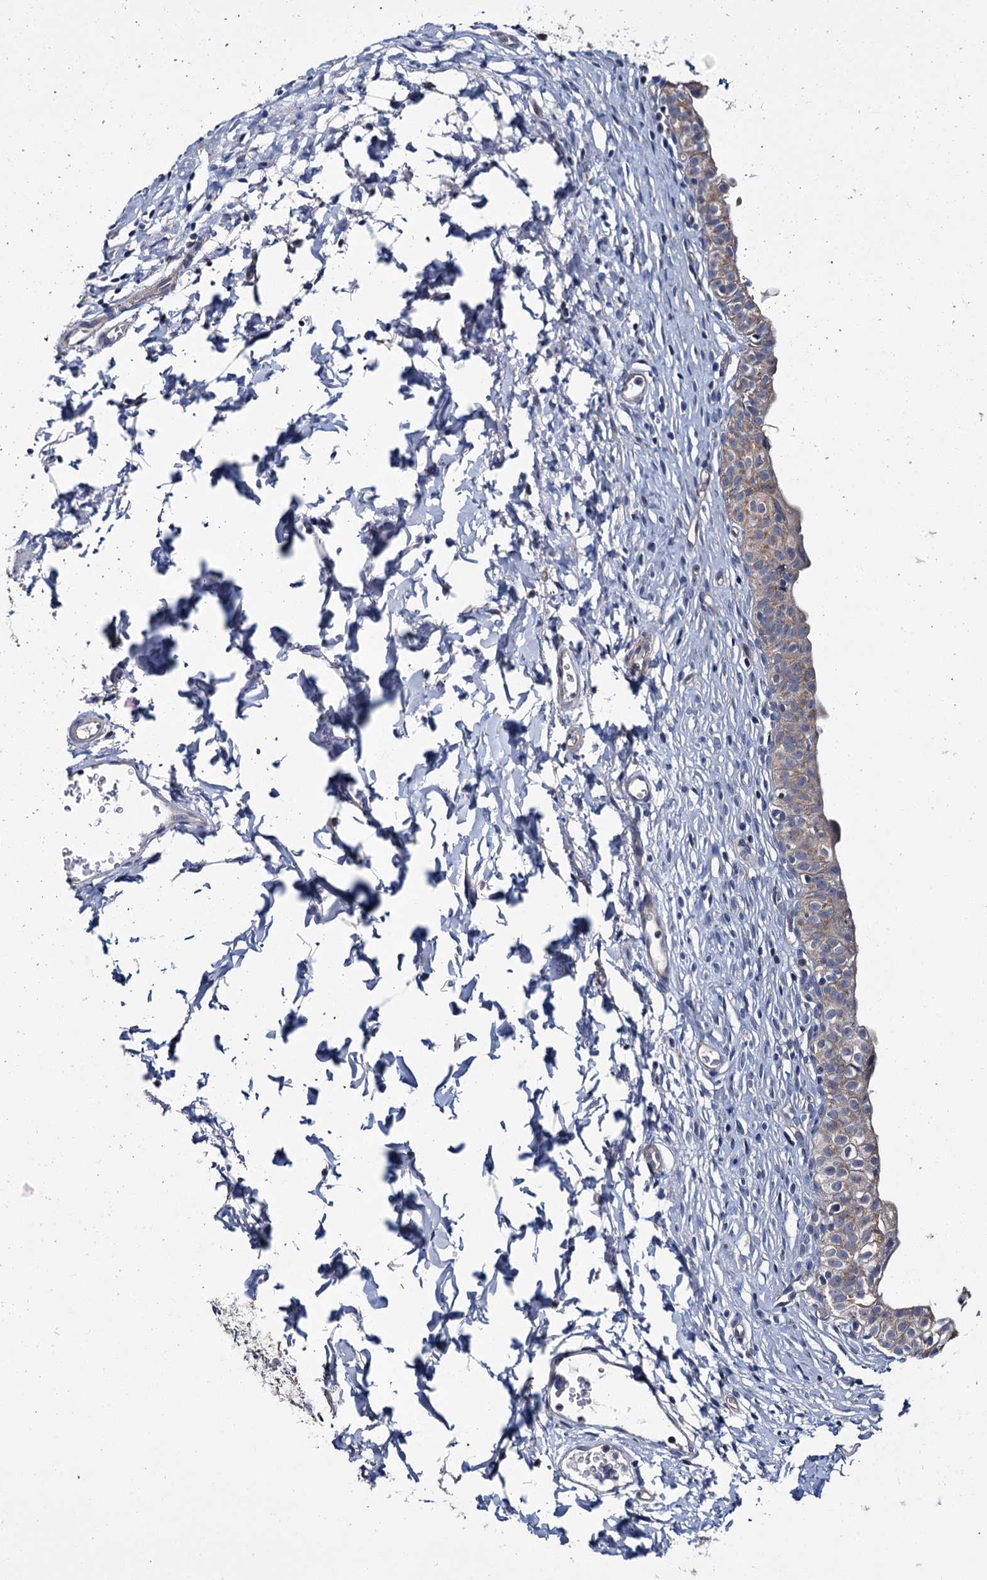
{"staining": {"intensity": "moderate", "quantity": ">75%", "location": "cytoplasmic/membranous"}, "tissue": "urinary bladder", "cell_type": "Urothelial cells", "image_type": "normal", "snomed": [{"axis": "morphology", "description": "Normal tissue, NOS"}, {"axis": "topography", "description": "Urinary bladder"}], "caption": "Brown immunohistochemical staining in unremarkable human urinary bladder displays moderate cytoplasmic/membranous staining in about >75% of urothelial cells. The protein of interest is shown in brown color, while the nuclei are stained blue.", "gene": "CEP295", "patient": {"sex": "male", "age": 55}}